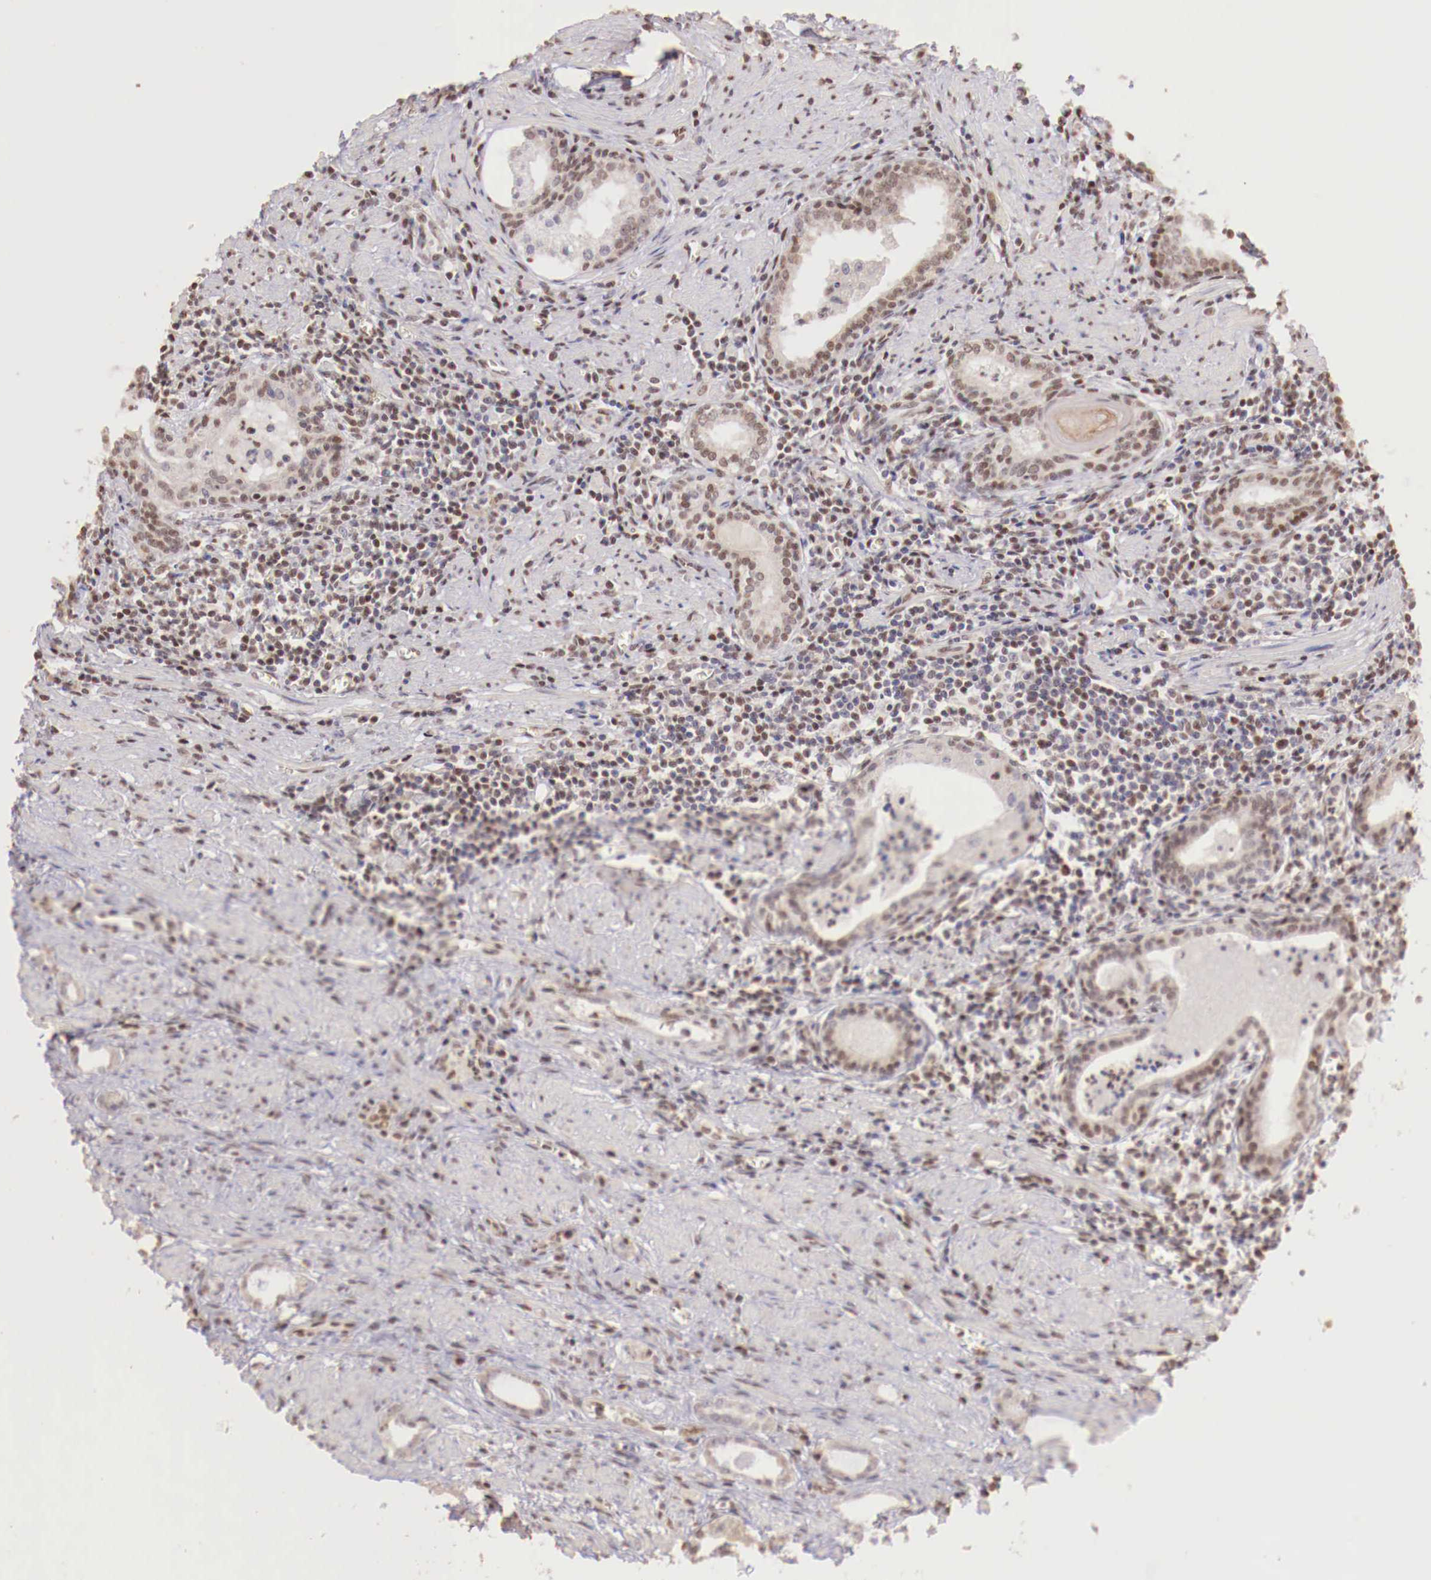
{"staining": {"intensity": "negative", "quantity": "none", "location": "none"}, "tissue": "prostate cancer", "cell_type": "Tumor cells", "image_type": "cancer", "snomed": [{"axis": "morphology", "description": "Adenocarcinoma, Medium grade"}, {"axis": "topography", "description": "Prostate"}], "caption": "Protein analysis of medium-grade adenocarcinoma (prostate) demonstrates no significant positivity in tumor cells.", "gene": "SP1", "patient": {"sex": "male", "age": 73}}